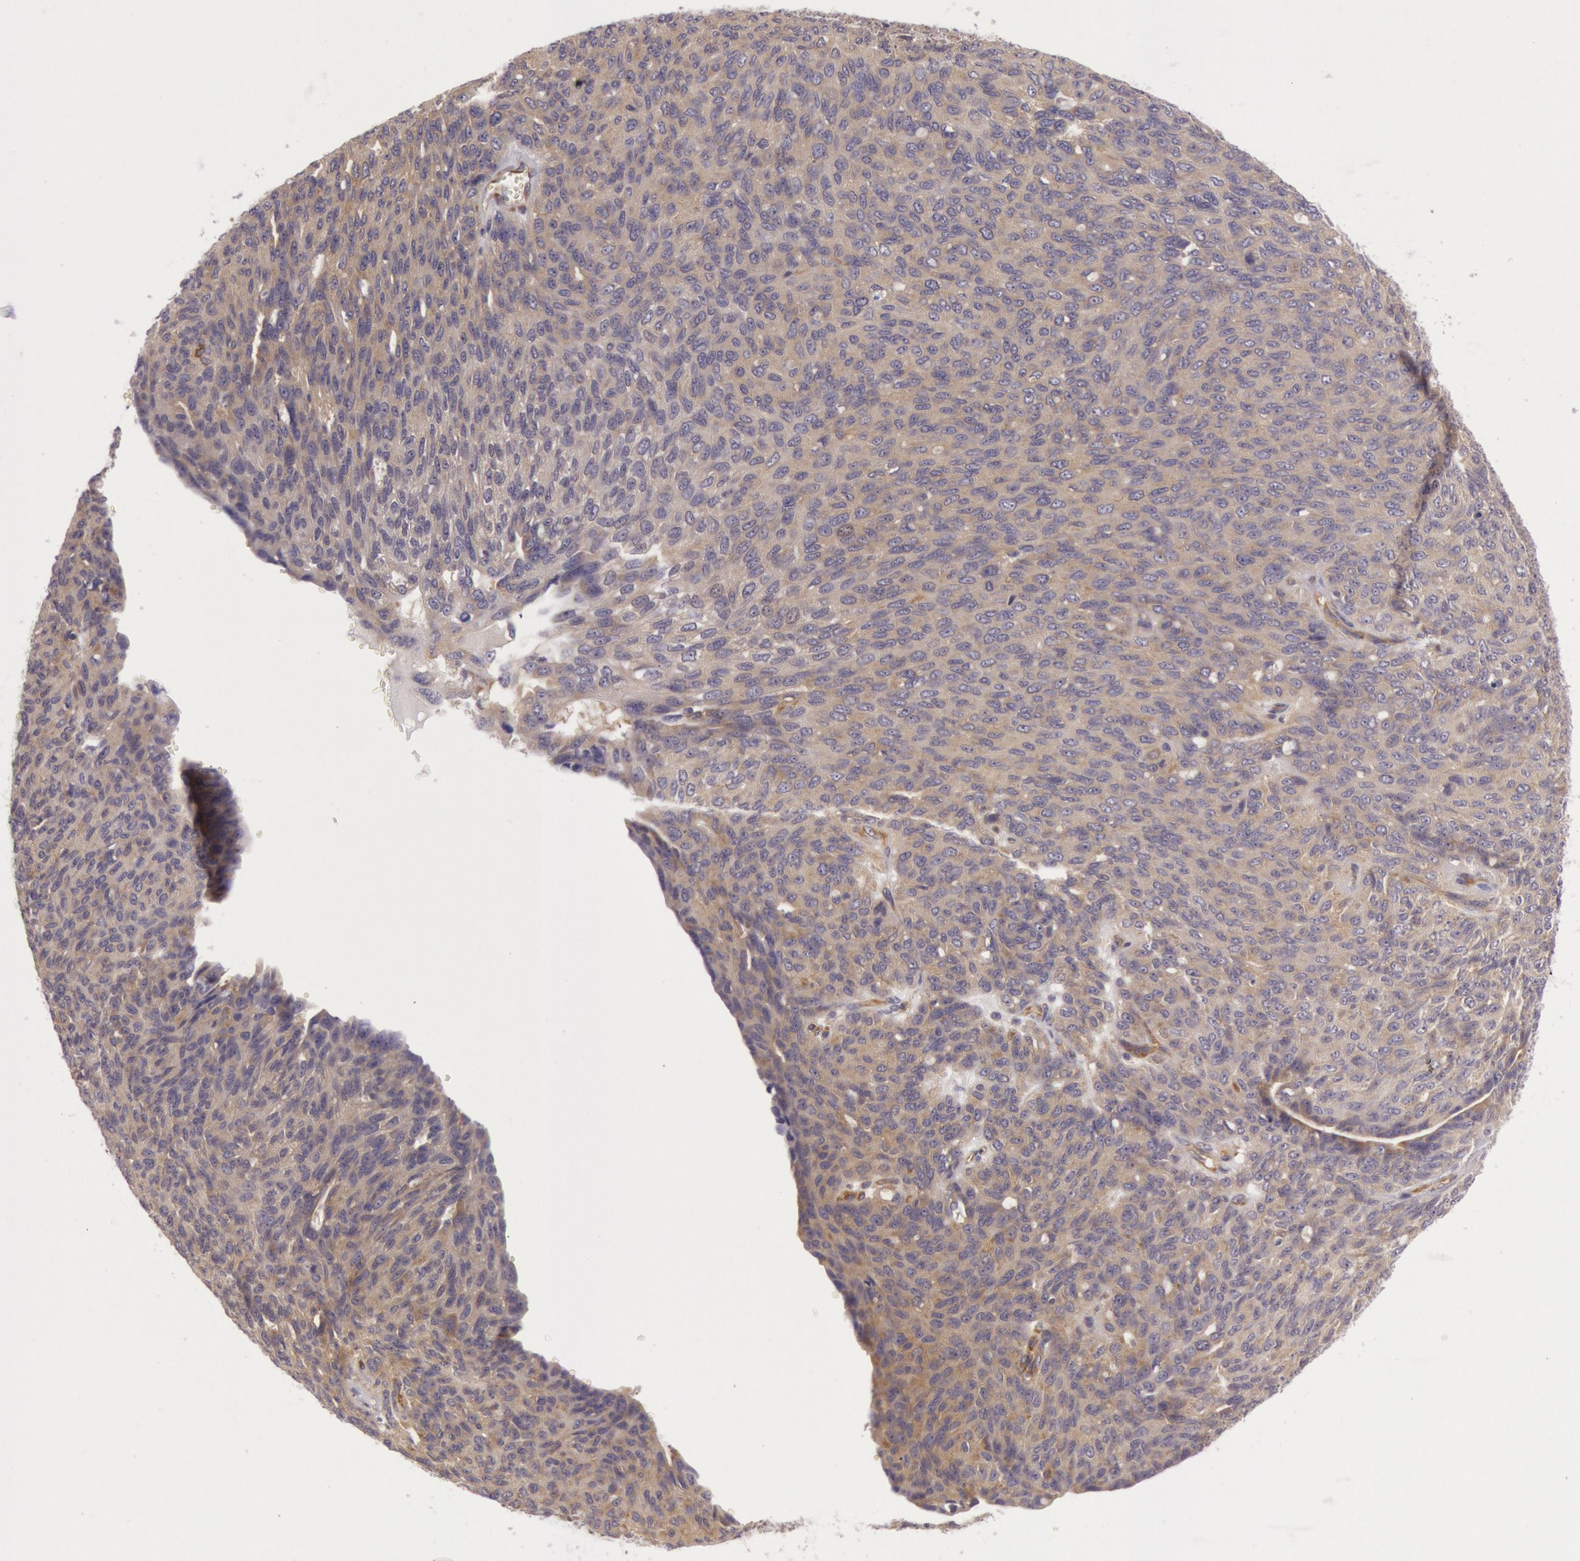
{"staining": {"intensity": "weak", "quantity": "25%-75%", "location": "cytoplasmic/membranous"}, "tissue": "ovarian cancer", "cell_type": "Tumor cells", "image_type": "cancer", "snomed": [{"axis": "morphology", "description": "Carcinoma, endometroid"}, {"axis": "topography", "description": "Ovary"}], "caption": "IHC staining of endometroid carcinoma (ovarian), which shows low levels of weak cytoplasmic/membranous positivity in about 25%-75% of tumor cells indicating weak cytoplasmic/membranous protein expression. The staining was performed using DAB (brown) for protein detection and nuclei were counterstained in hematoxylin (blue).", "gene": "CHUK", "patient": {"sex": "female", "age": 60}}